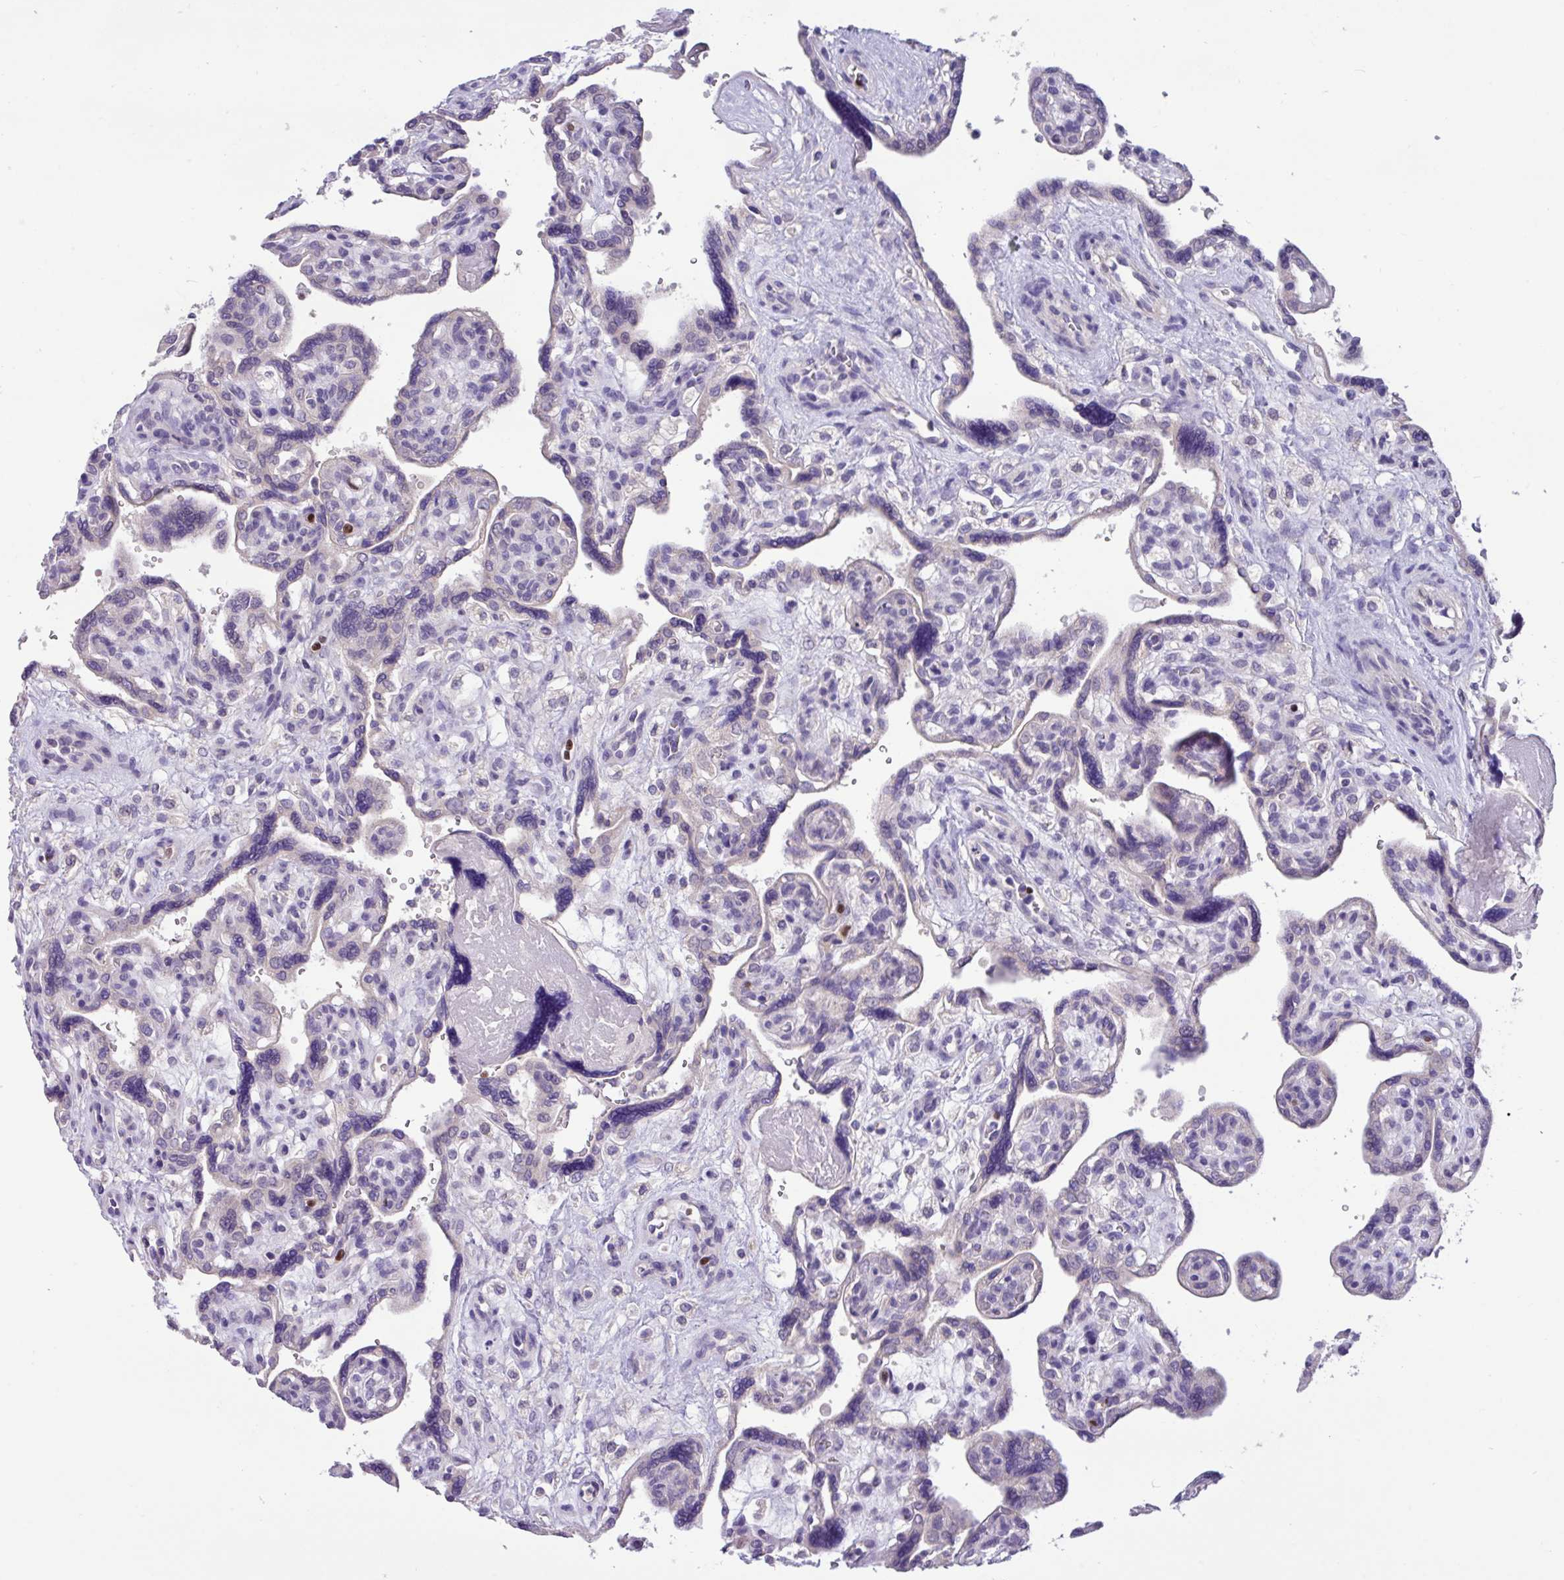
{"staining": {"intensity": "negative", "quantity": "none", "location": "none"}, "tissue": "placenta", "cell_type": "Decidual cells", "image_type": "normal", "snomed": [{"axis": "morphology", "description": "Normal tissue, NOS"}, {"axis": "topography", "description": "Placenta"}], "caption": "DAB immunohistochemical staining of unremarkable human placenta displays no significant expression in decidual cells.", "gene": "PAX8", "patient": {"sex": "female", "age": 39}}